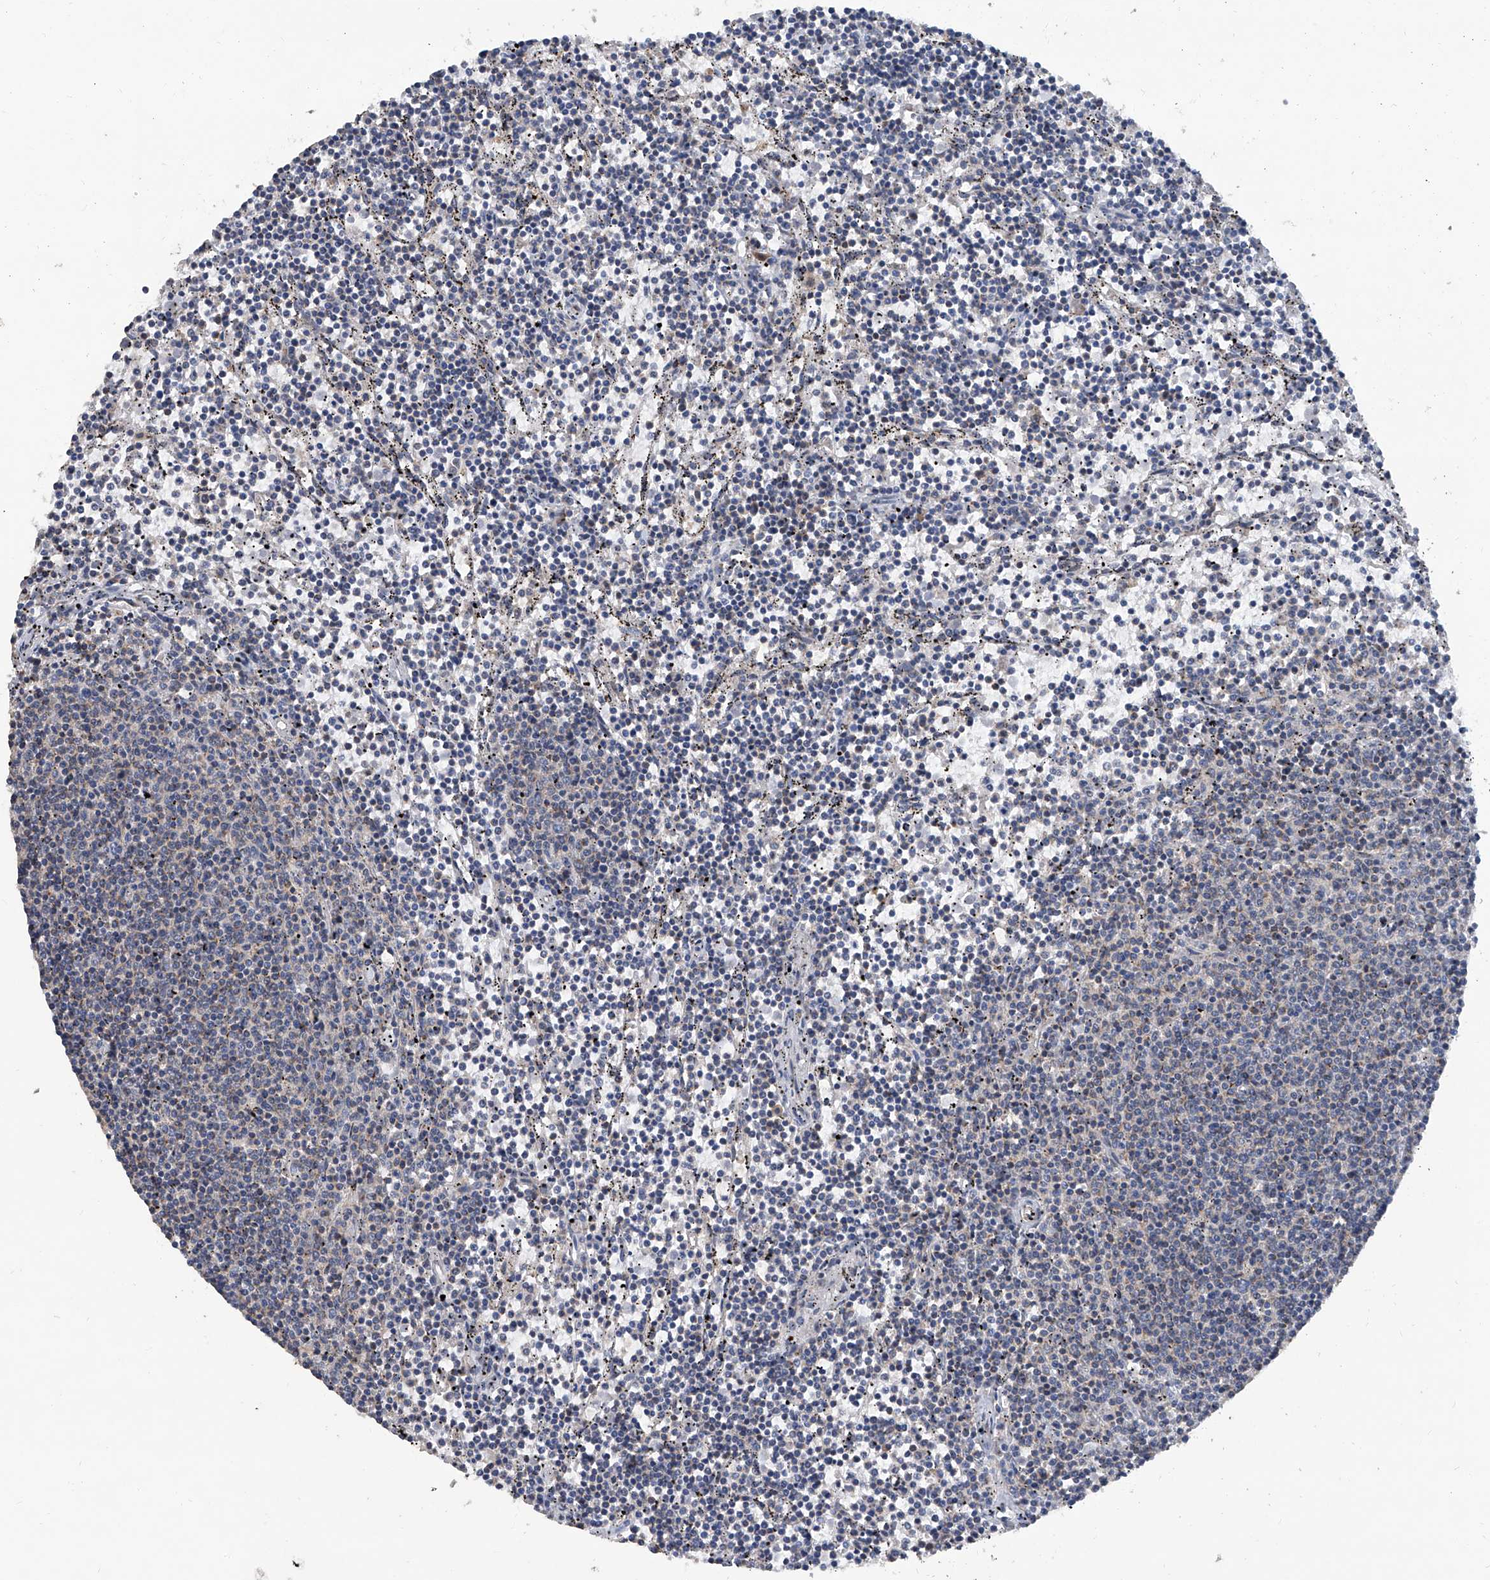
{"staining": {"intensity": "negative", "quantity": "none", "location": "none"}, "tissue": "lymphoma", "cell_type": "Tumor cells", "image_type": "cancer", "snomed": [{"axis": "morphology", "description": "Malignant lymphoma, non-Hodgkin's type, Low grade"}, {"axis": "topography", "description": "Spleen"}], "caption": "Tumor cells show no significant protein expression in lymphoma. (DAB (3,3'-diaminobenzidine) IHC, high magnification).", "gene": "BCKDHB", "patient": {"sex": "female", "age": 50}}